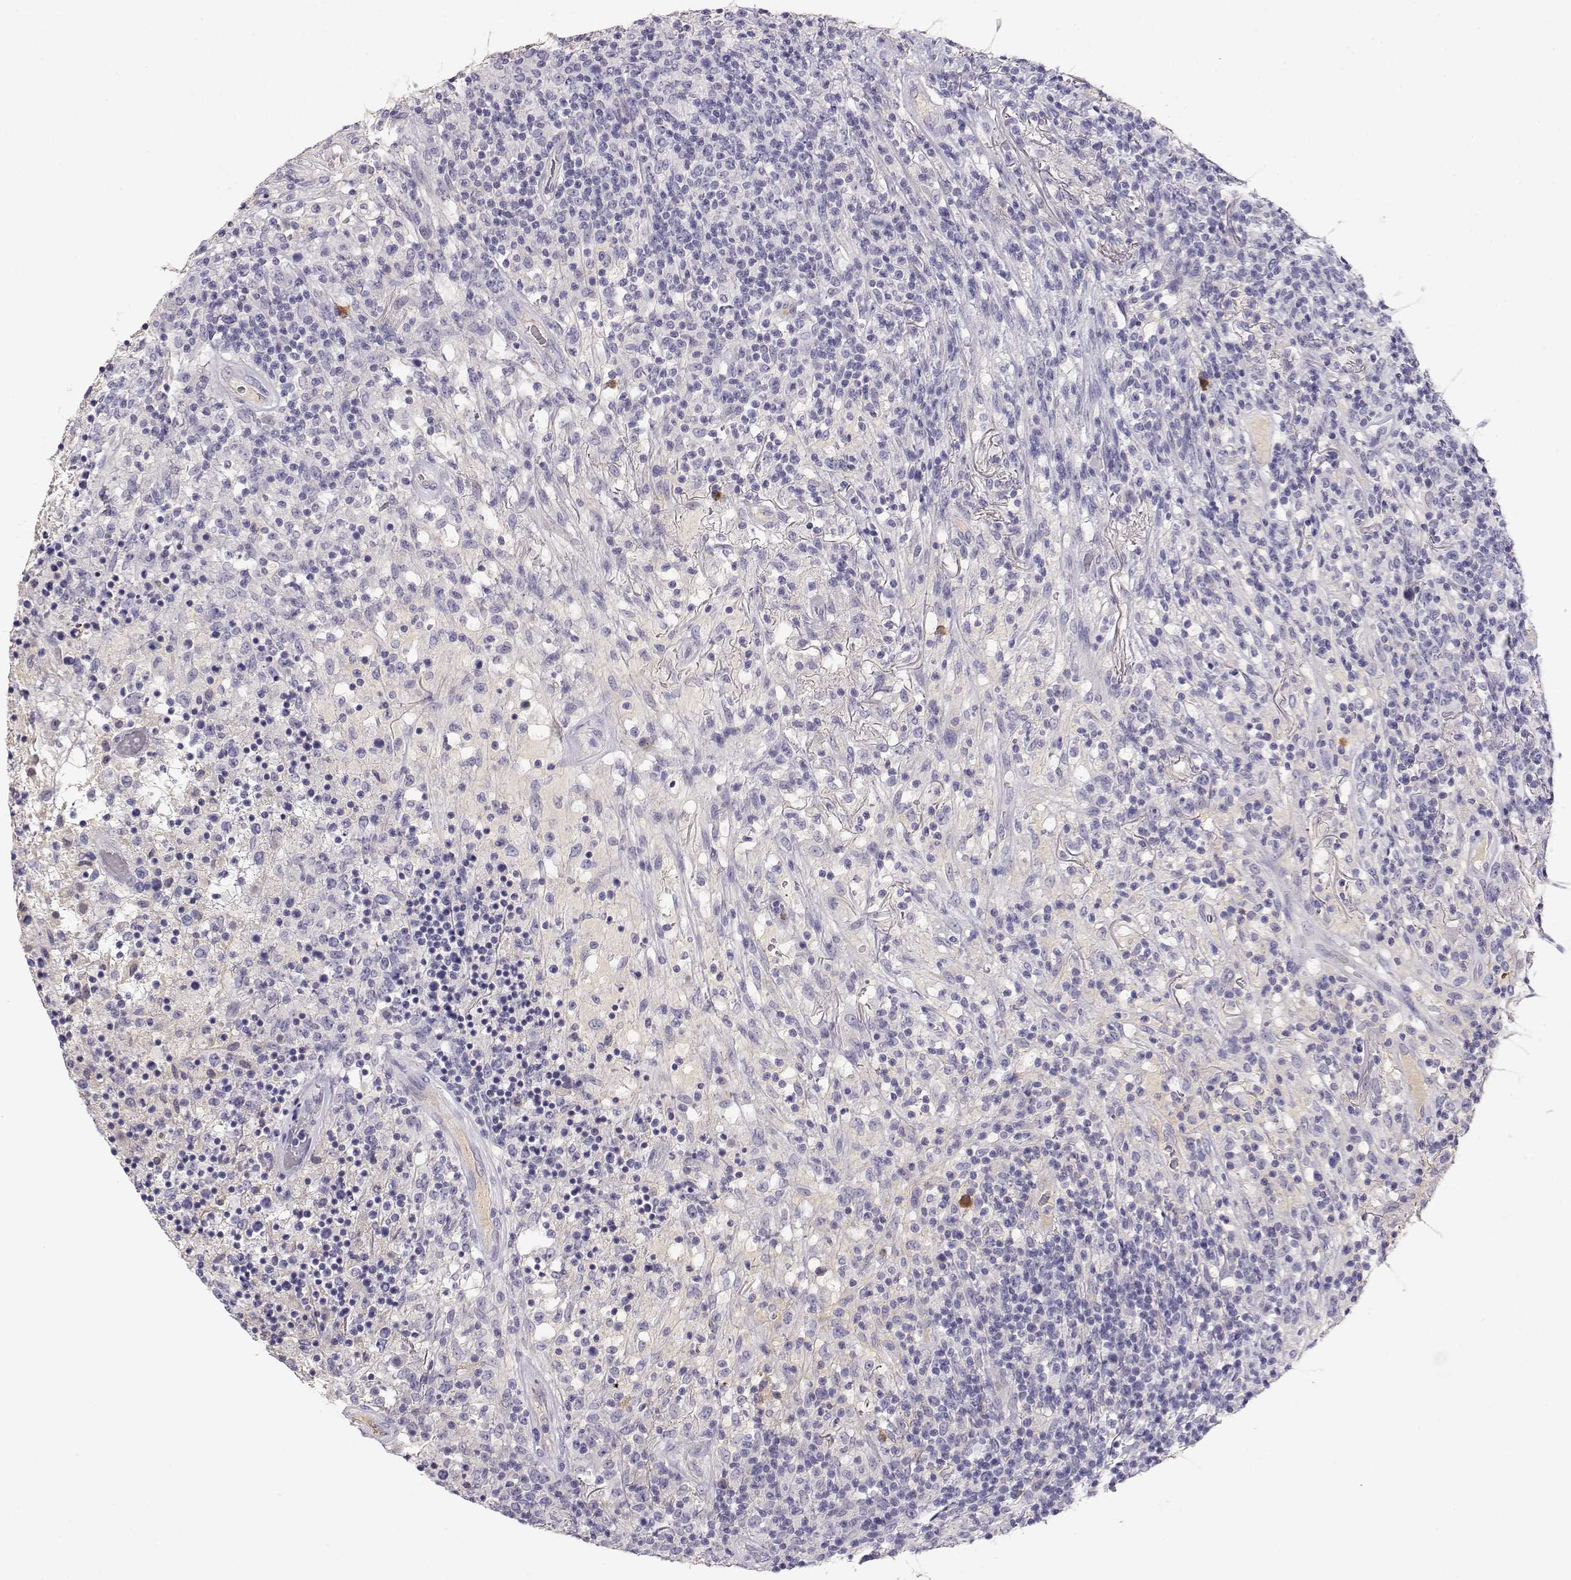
{"staining": {"intensity": "negative", "quantity": "none", "location": "none"}, "tissue": "lymphoma", "cell_type": "Tumor cells", "image_type": "cancer", "snomed": [{"axis": "morphology", "description": "Malignant lymphoma, non-Hodgkin's type, High grade"}, {"axis": "topography", "description": "Lung"}], "caption": "Micrograph shows no protein staining in tumor cells of high-grade malignant lymphoma, non-Hodgkin's type tissue. (DAB (3,3'-diaminobenzidine) IHC with hematoxylin counter stain).", "gene": "CDHR1", "patient": {"sex": "male", "age": 79}}